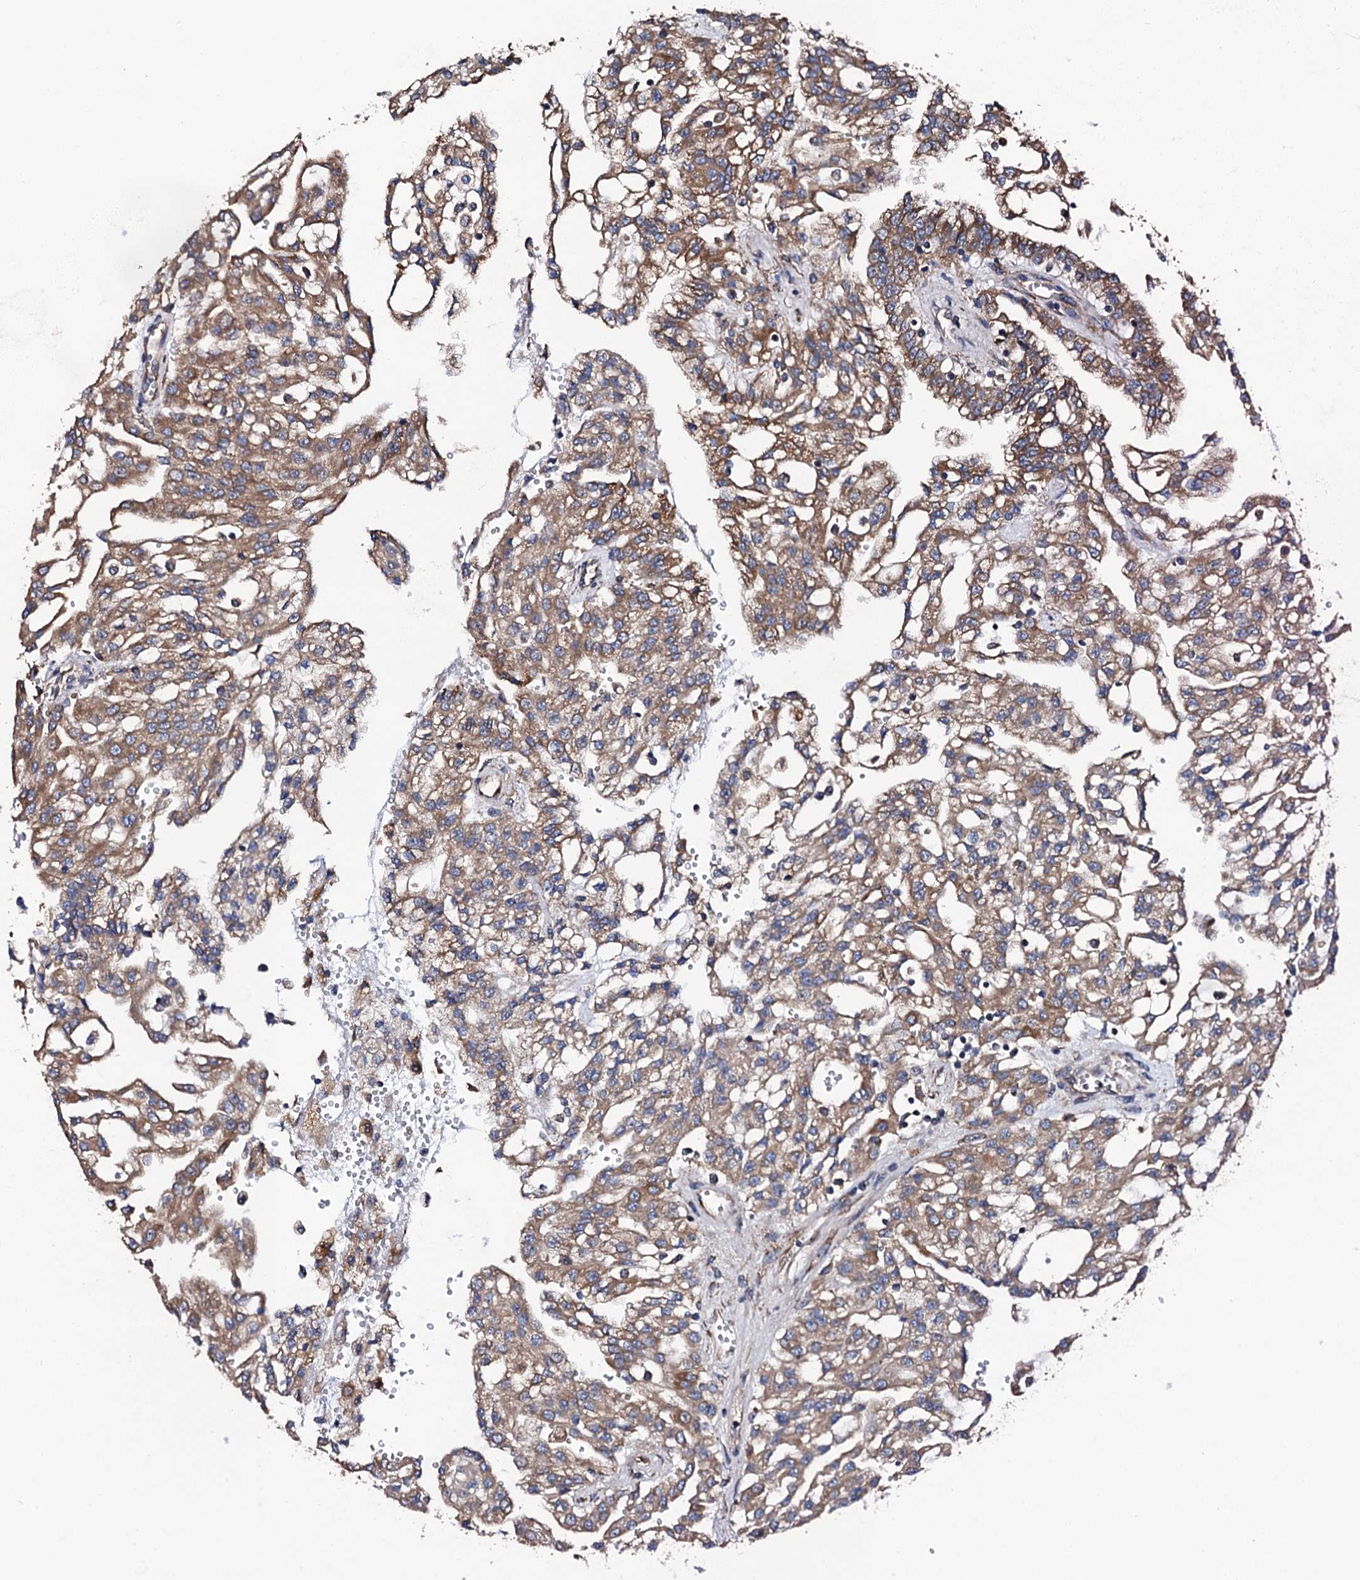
{"staining": {"intensity": "moderate", "quantity": ">75%", "location": "cytoplasmic/membranous"}, "tissue": "renal cancer", "cell_type": "Tumor cells", "image_type": "cancer", "snomed": [{"axis": "morphology", "description": "Adenocarcinoma, NOS"}, {"axis": "topography", "description": "Kidney"}], "caption": "Renal adenocarcinoma tissue displays moderate cytoplasmic/membranous positivity in approximately >75% of tumor cells", "gene": "LIPT2", "patient": {"sex": "male", "age": 63}}